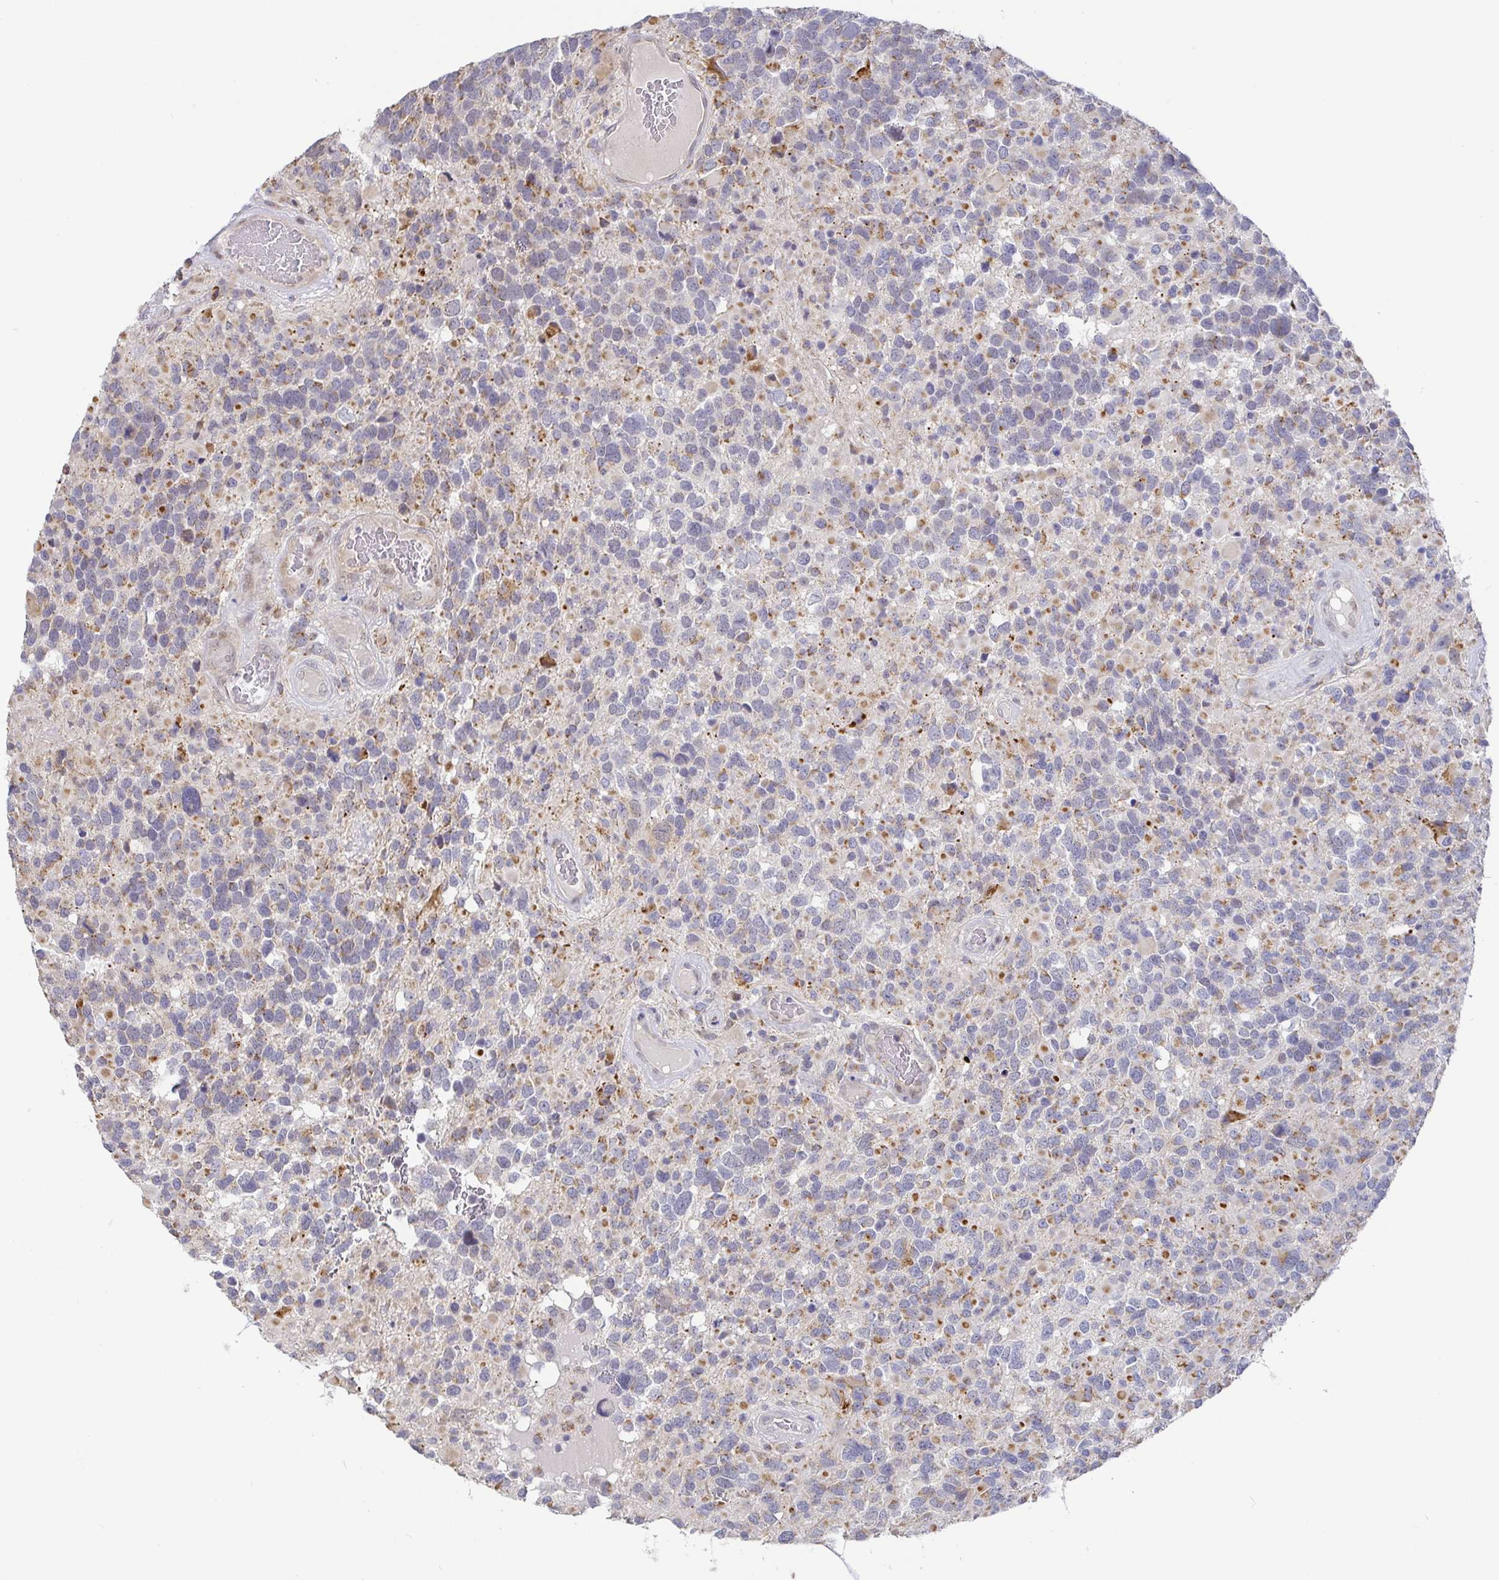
{"staining": {"intensity": "negative", "quantity": "none", "location": "none"}, "tissue": "glioma", "cell_type": "Tumor cells", "image_type": "cancer", "snomed": [{"axis": "morphology", "description": "Glioma, malignant, High grade"}, {"axis": "topography", "description": "Brain"}], "caption": "A photomicrograph of human malignant glioma (high-grade) is negative for staining in tumor cells.", "gene": "CIT", "patient": {"sex": "female", "age": 40}}